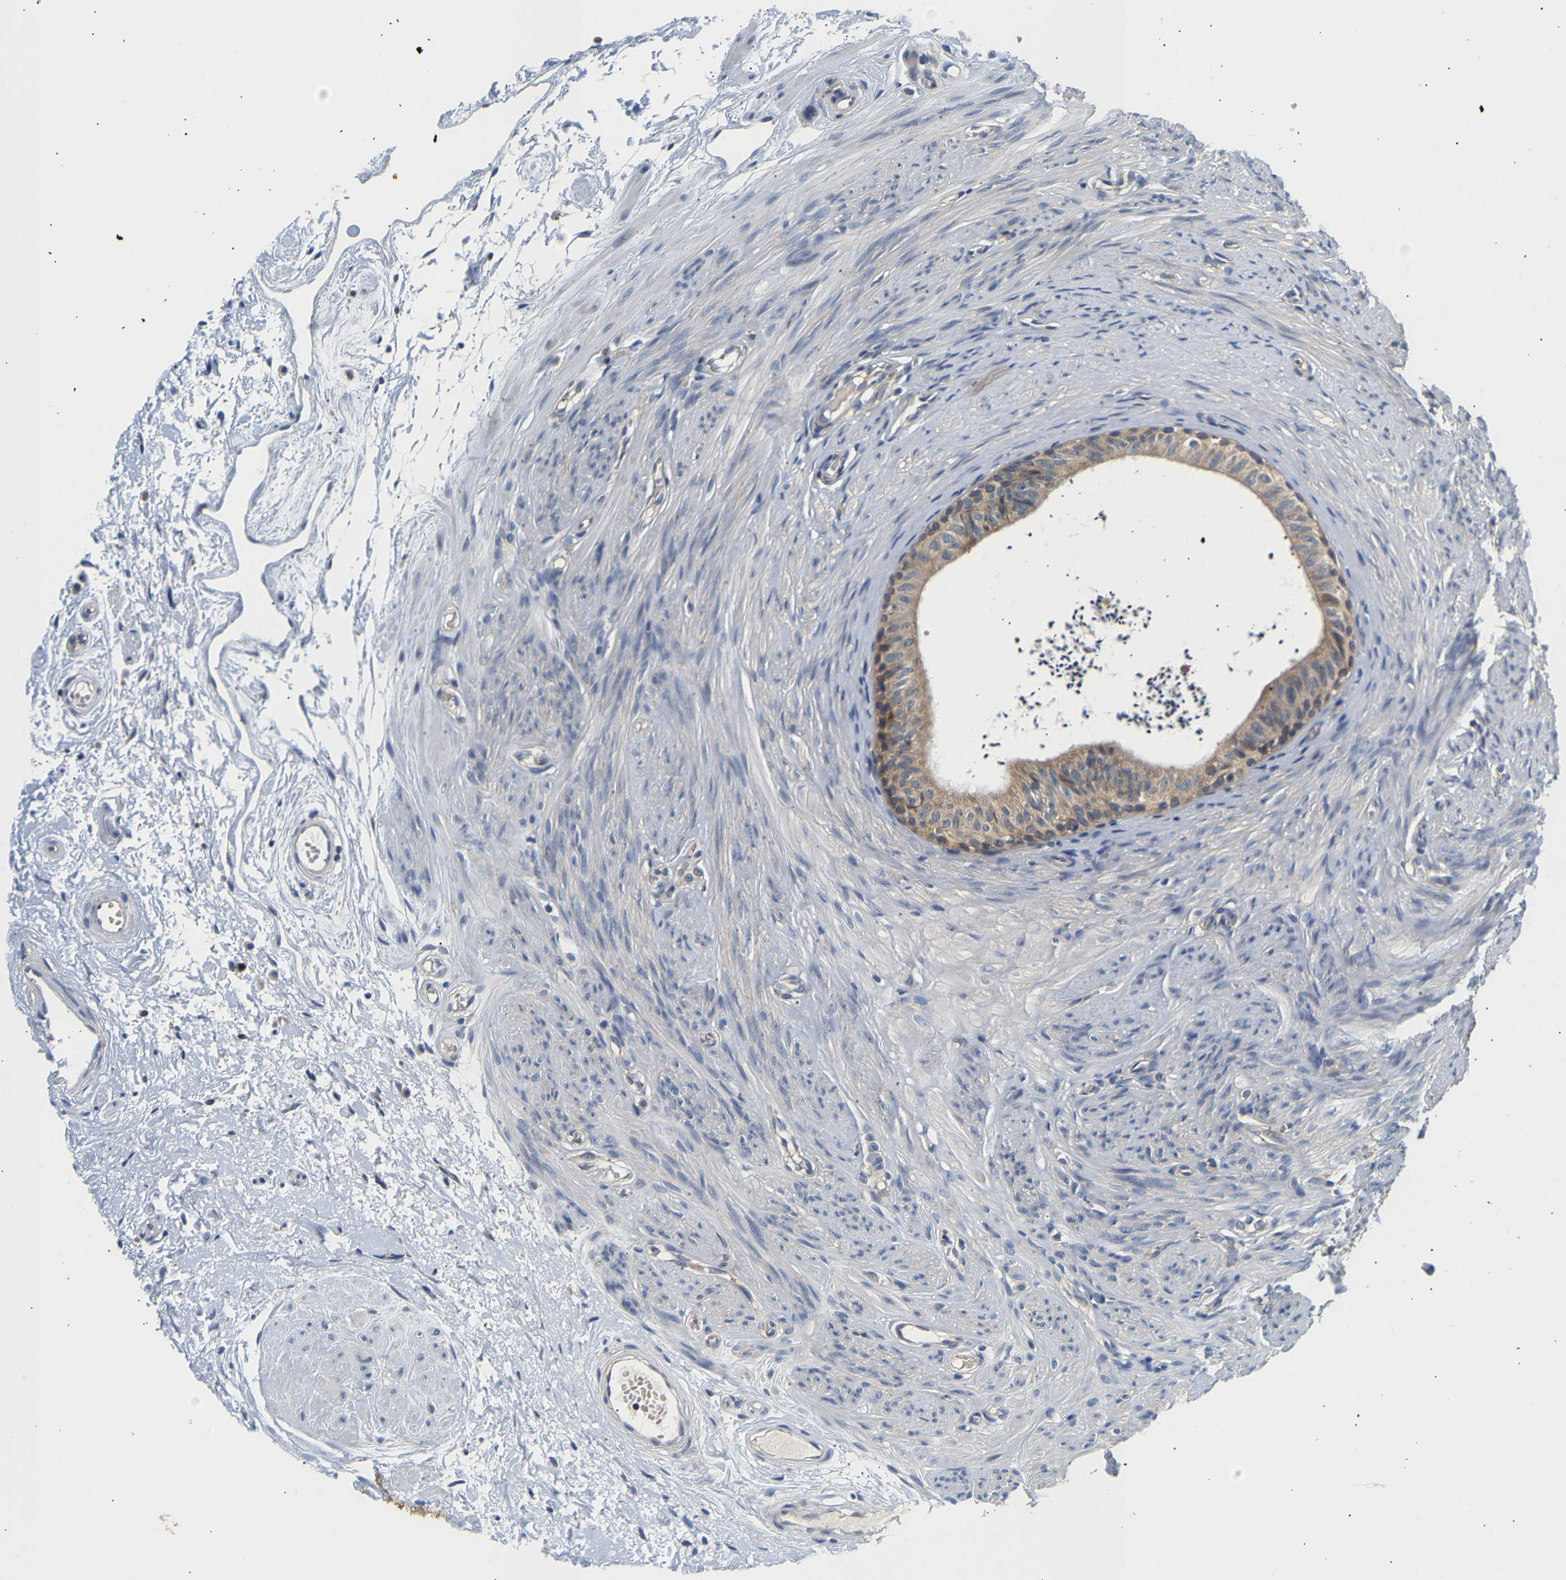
{"staining": {"intensity": "weak", "quantity": ">75%", "location": "cytoplasmic/membranous"}, "tissue": "epididymis", "cell_type": "Glandular cells", "image_type": "normal", "snomed": [{"axis": "morphology", "description": "Normal tissue, NOS"}, {"axis": "topography", "description": "Epididymis"}], "caption": "A high-resolution image shows IHC staining of normal epididymis, which reveals weak cytoplasmic/membranous expression in about >75% of glandular cells.", "gene": "PPID", "patient": {"sex": "male", "age": 56}}